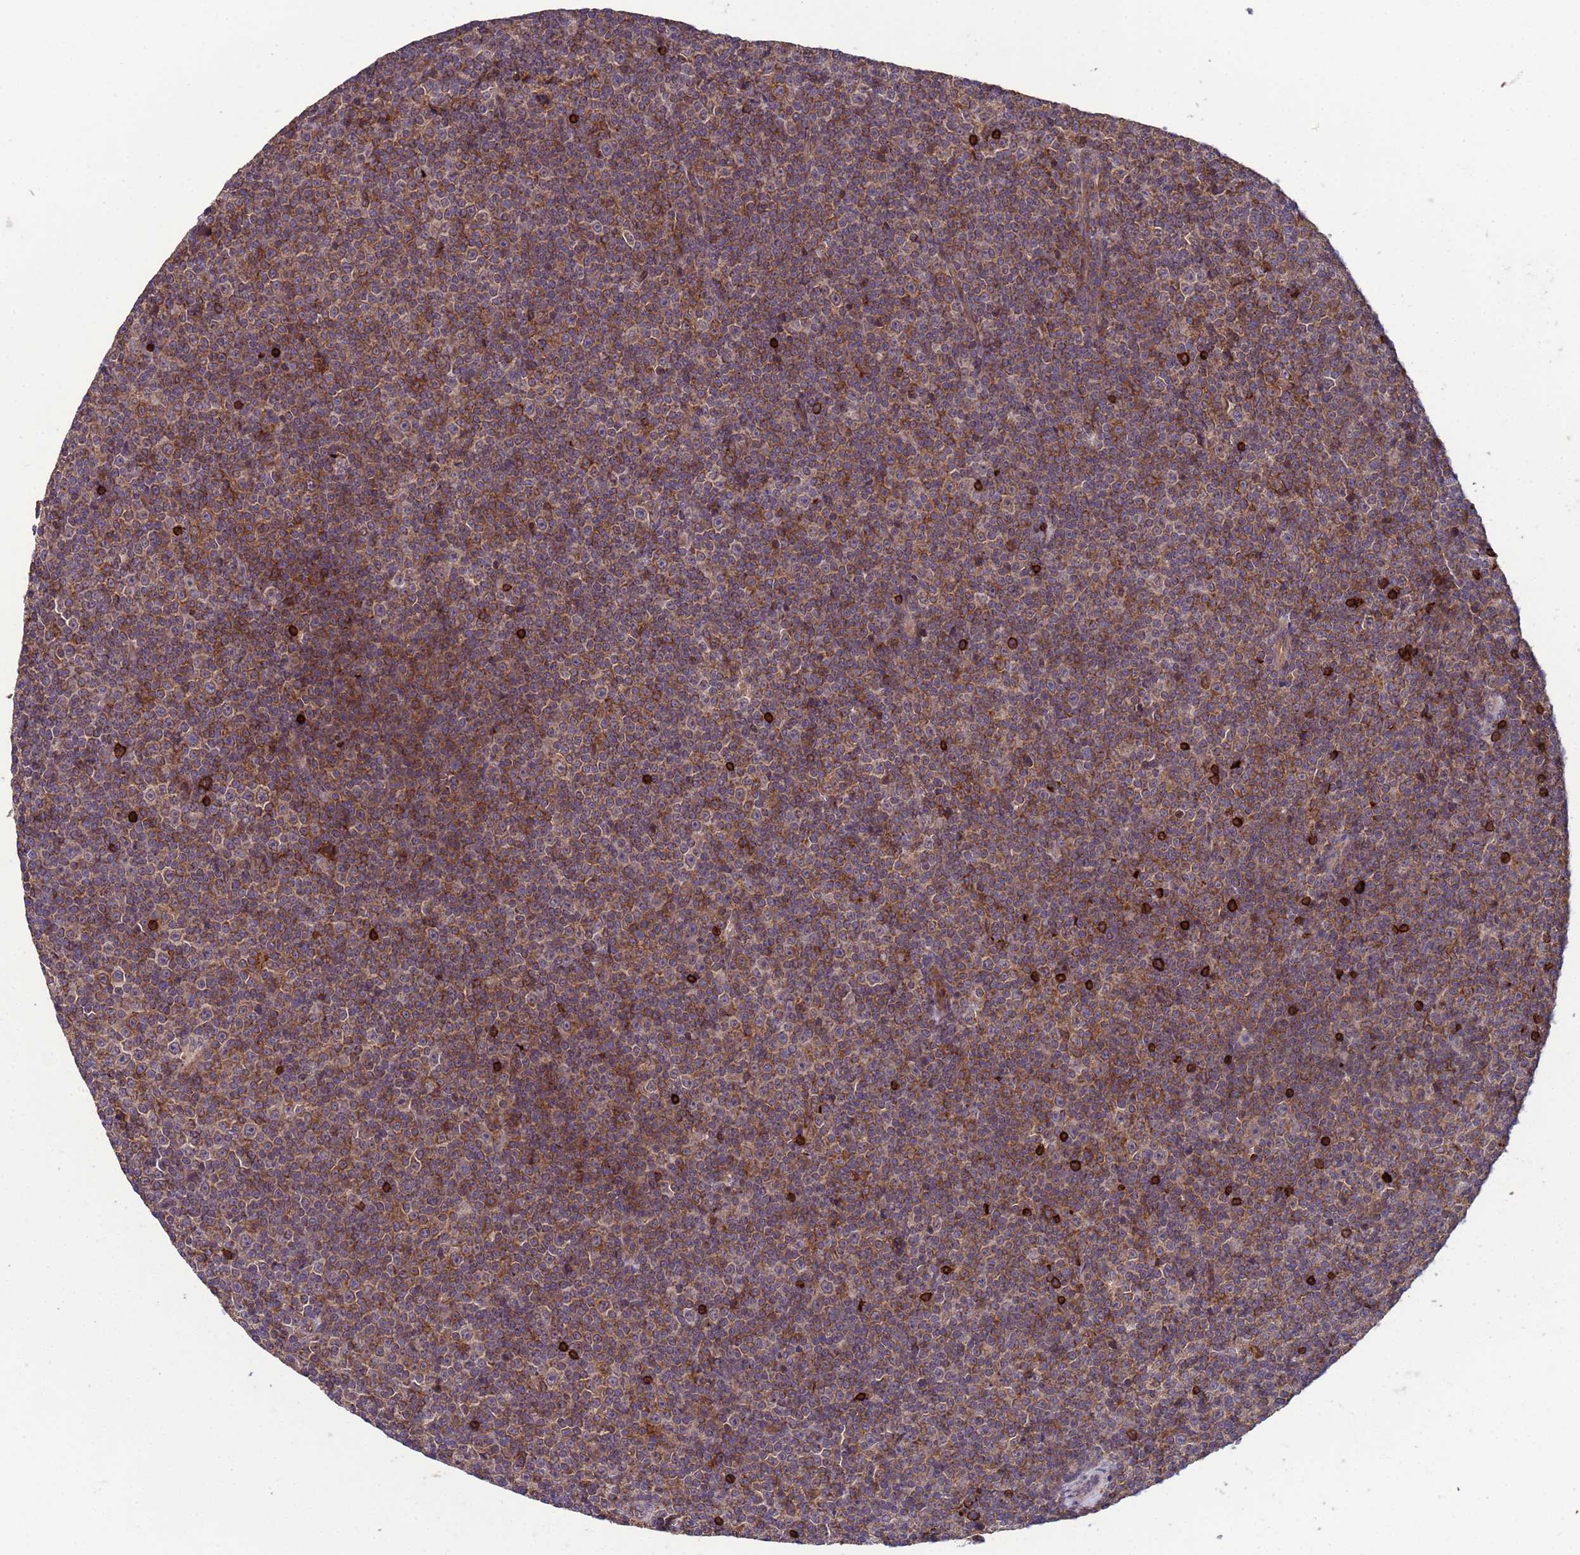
{"staining": {"intensity": "moderate", "quantity": ">75%", "location": "cytoplasmic/membranous"}, "tissue": "lymphoma", "cell_type": "Tumor cells", "image_type": "cancer", "snomed": [{"axis": "morphology", "description": "Malignant lymphoma, non-Hodgkin's type, Low grade"}, {"axis": "topography", "description": "Lymph node"}], "caption": "IHC image of neoplastic tissue: human lymphoma stained using IHC displays medium levels of moderate protein expression localized specifically in the cytoplasmic/membranous of tumor cells, appearing as a cytoplasmic/membranous brown color.", "gene": "ACAD8", "patient": {"sex": "female", "age": 67}}